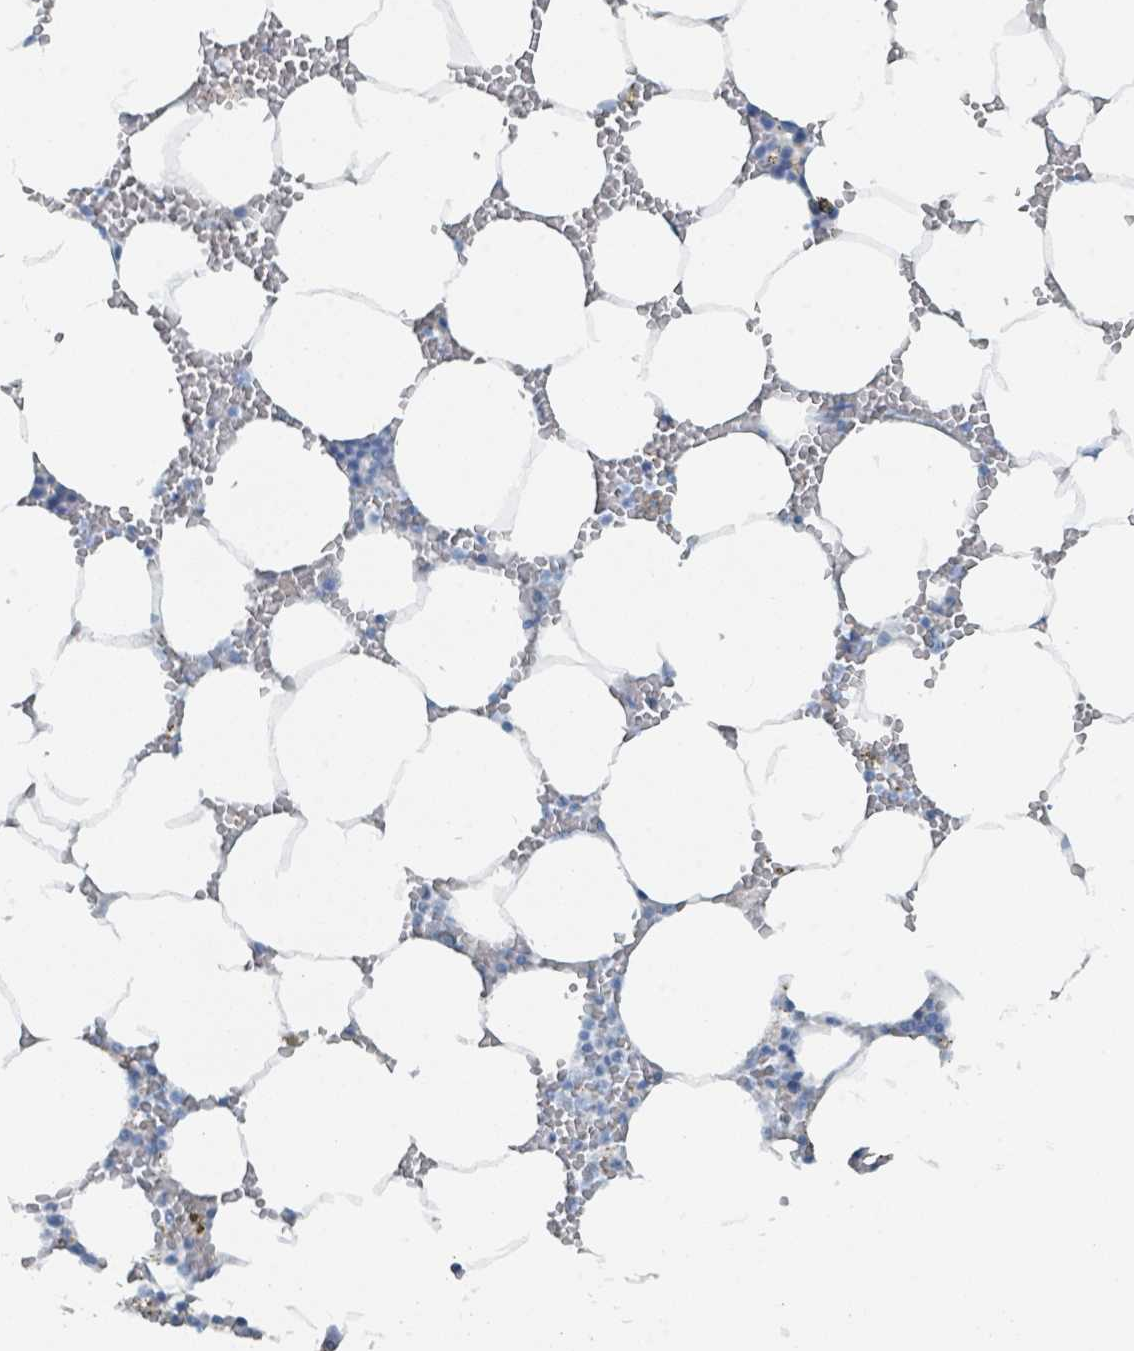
{"staining": {"intensity": "negative", "quantity": "none", "location": "none"}, "tissue": "bone marrow", "cell_type": "Hematopoietic cells", "image_type": "normal", "snomed": [{"axis": "morphology", "description": "Normal tissue, NOS"}, {"axis": "topography", "description": "Bone marrow"}], "caption": "Protein analysis of normal bone marrow shows no significant positivity in hematopoietic cells.", "gene": "GAMT", "patient": {"sex": "male", "age": 70}}